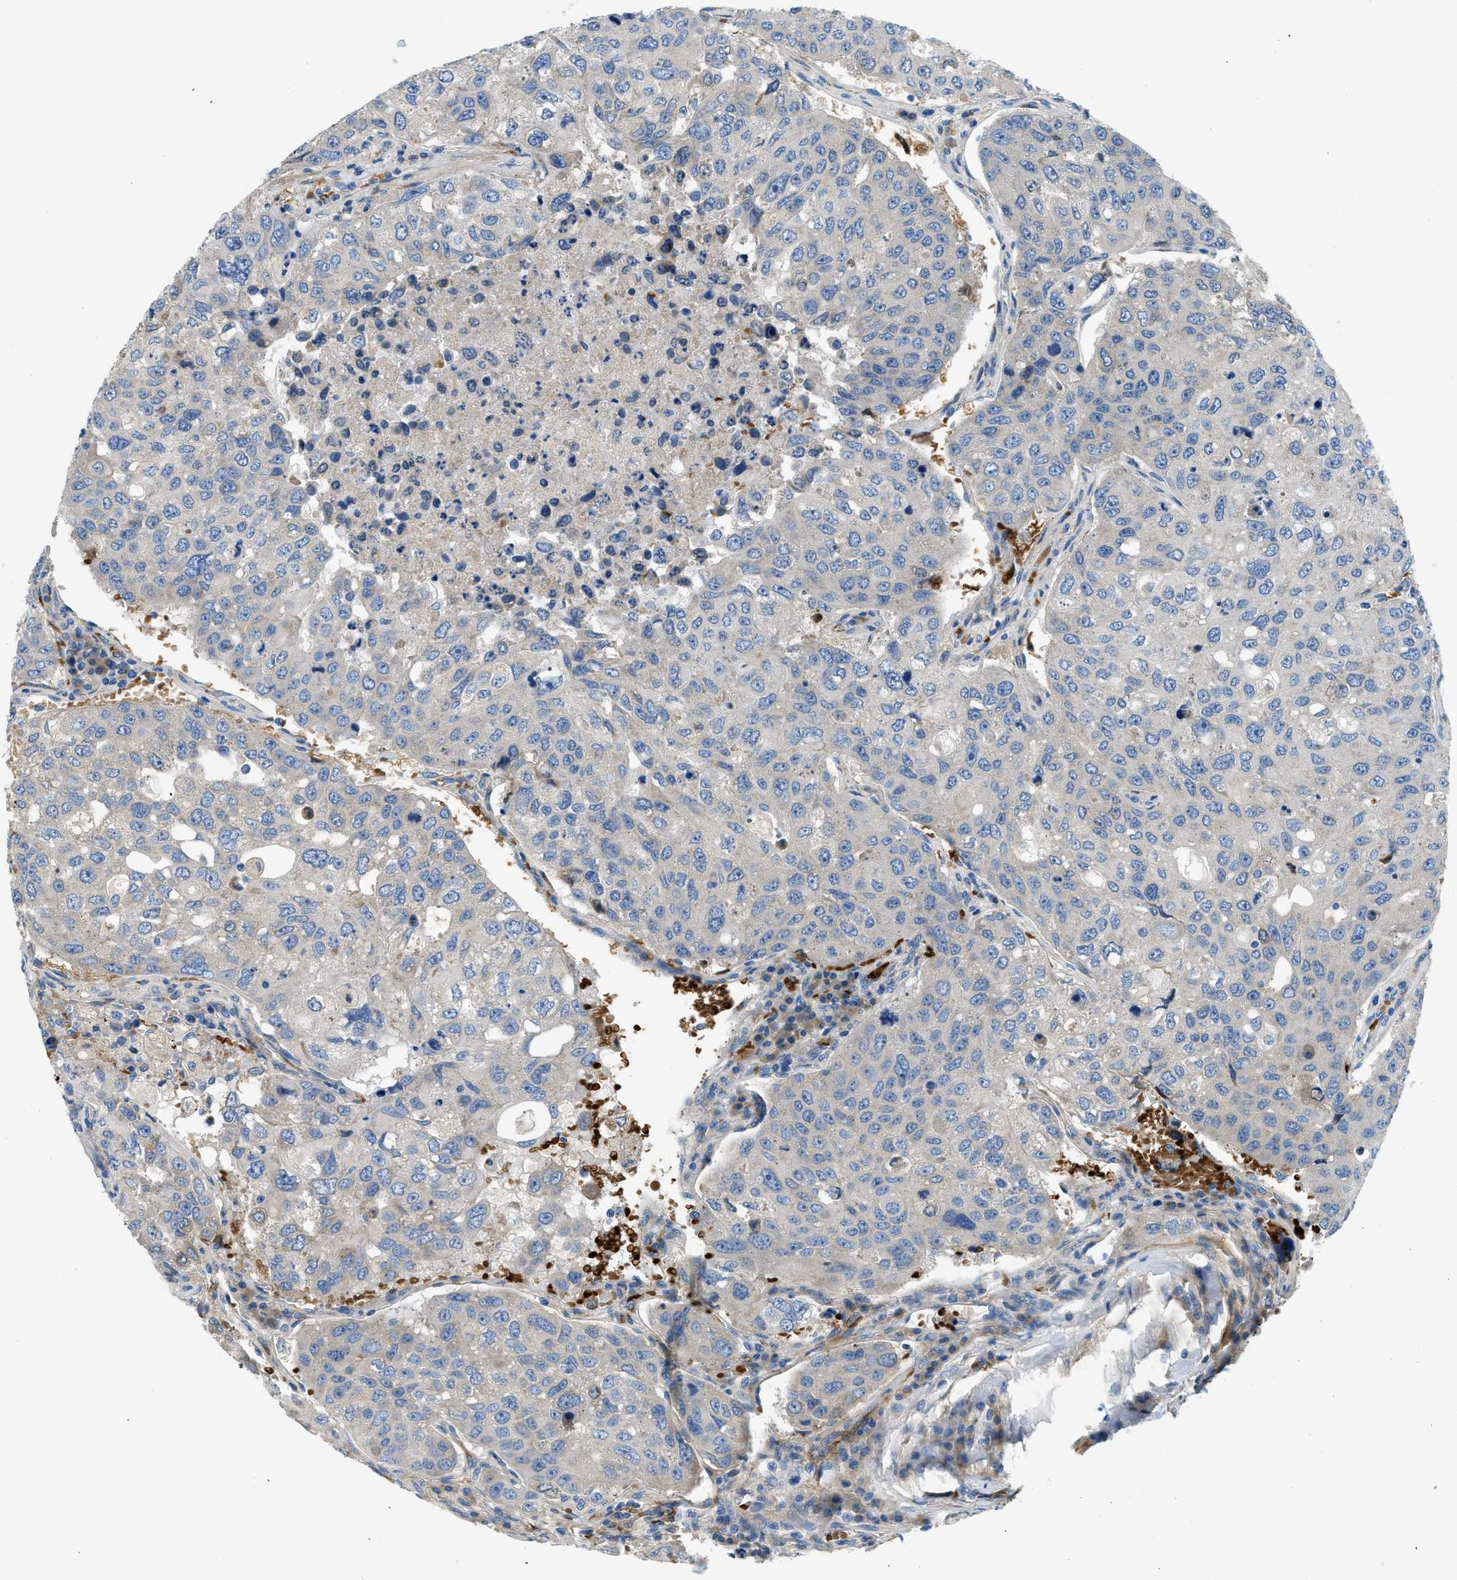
{"staining": {"intensity": "negative", "quantity": "none", "location": "none"}, "tissue": "urothelial cancer", "cell_type": "Tumor cells", "image_type": "cancer", "snomed": [{"axis": "morphology", "description": "Urothelial carcinoma, High grade"}, {"axis": "topography", "description": "Lymph node"}, {"axis": "topography", "description": "Urinary bladder"}], "caption": "Histopathology image shows no protein expression in tumor cells of urothelial carcinoma (high-grade) tissue.", "gene": "COL15A1", "patient": {"sex": "male", "age": 51}}